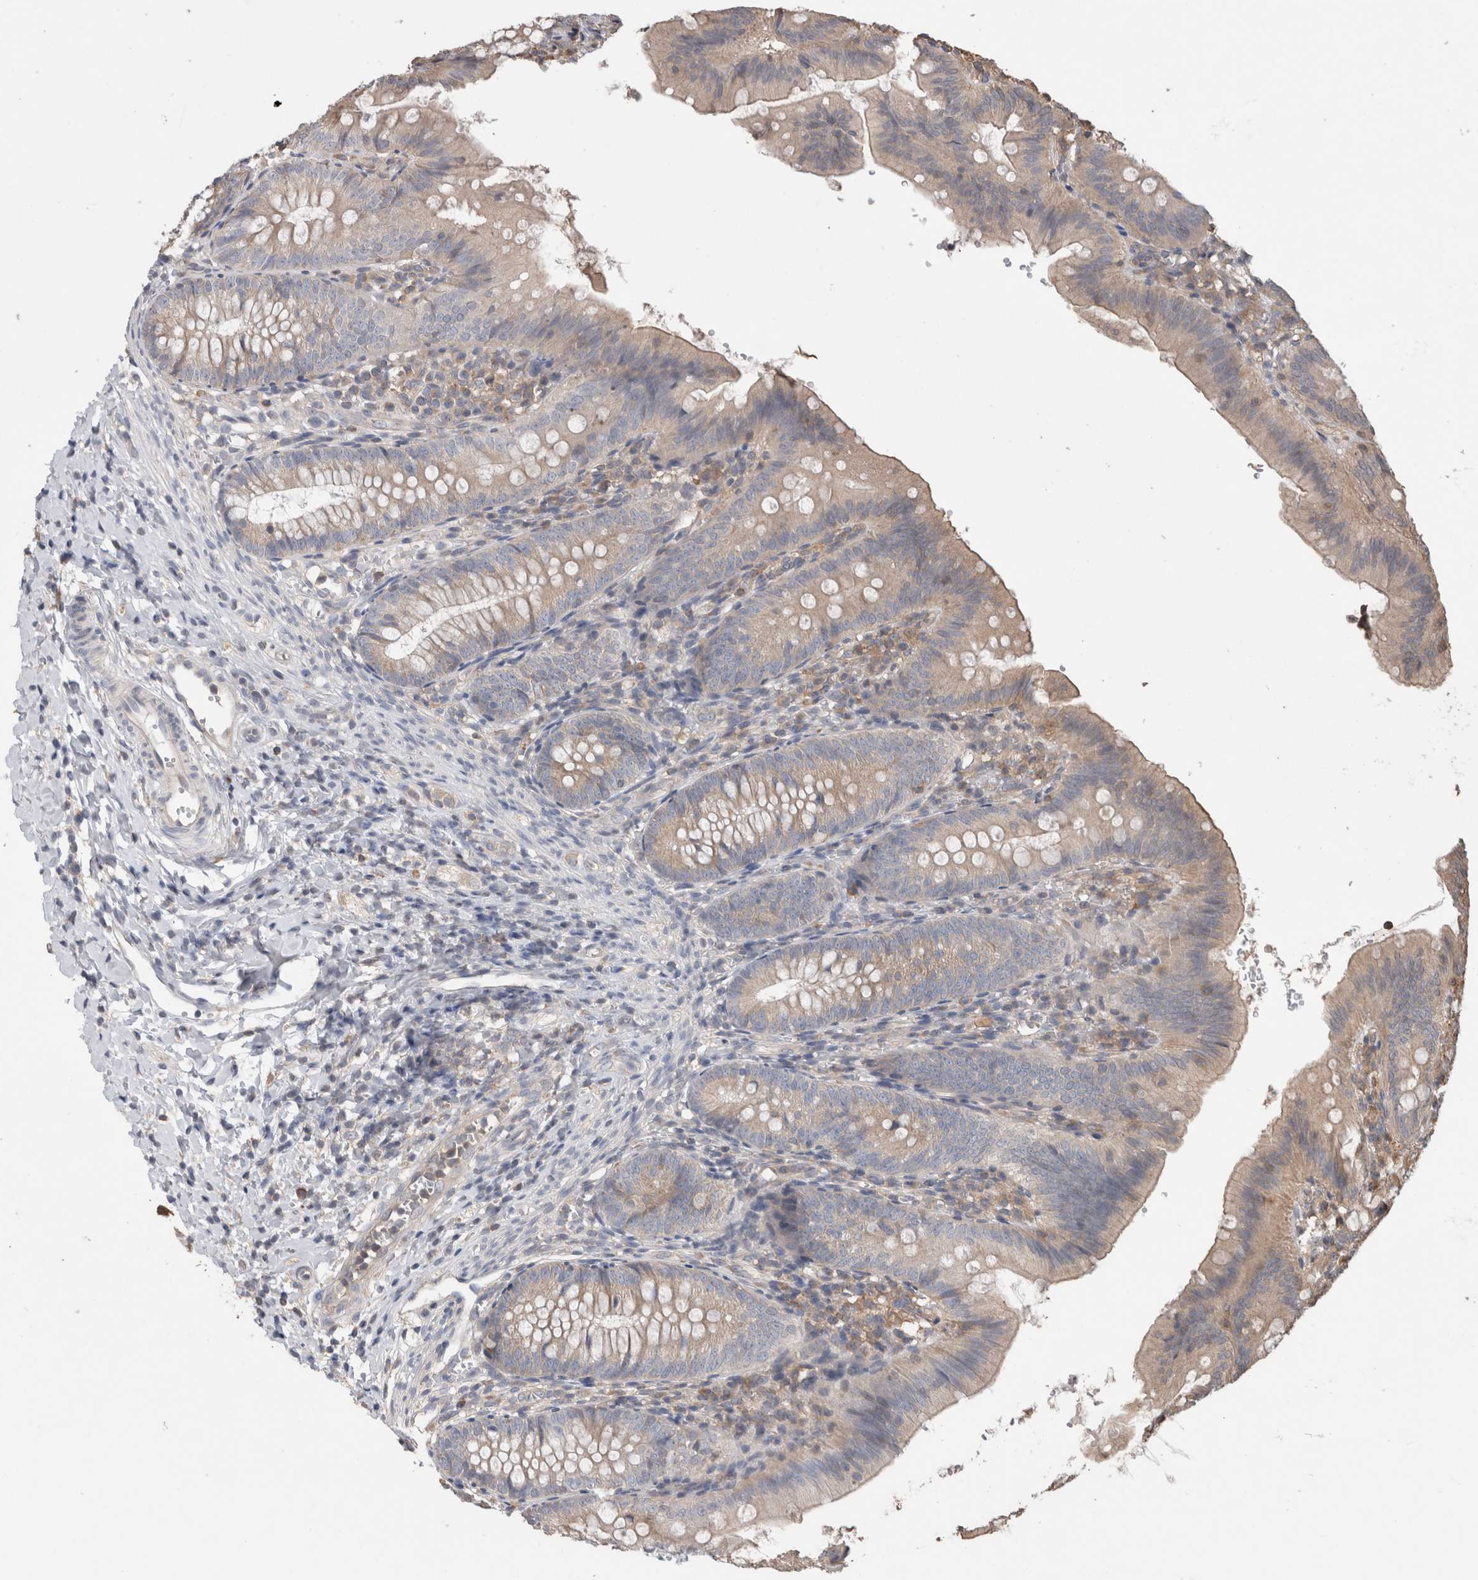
{"staining": {"intensity": "weak", "quantity": "<25%", "location": "cytoplasmic/membranous"}, "tissue": "appendix", "cell_type": "Glandular cells", "image_type": "normal", "snomed": [{"axis": "morphology", "description": "Normal tissue, NOS"}, {"axis": "topography", "description": "Appendix"}], "caption": "DAB immunohistochemical staining of normal human appendix exhibits no significant staining in glandular cells.", "gene": "TRIM5", "patient": {"sex": "male", "age": 1}}